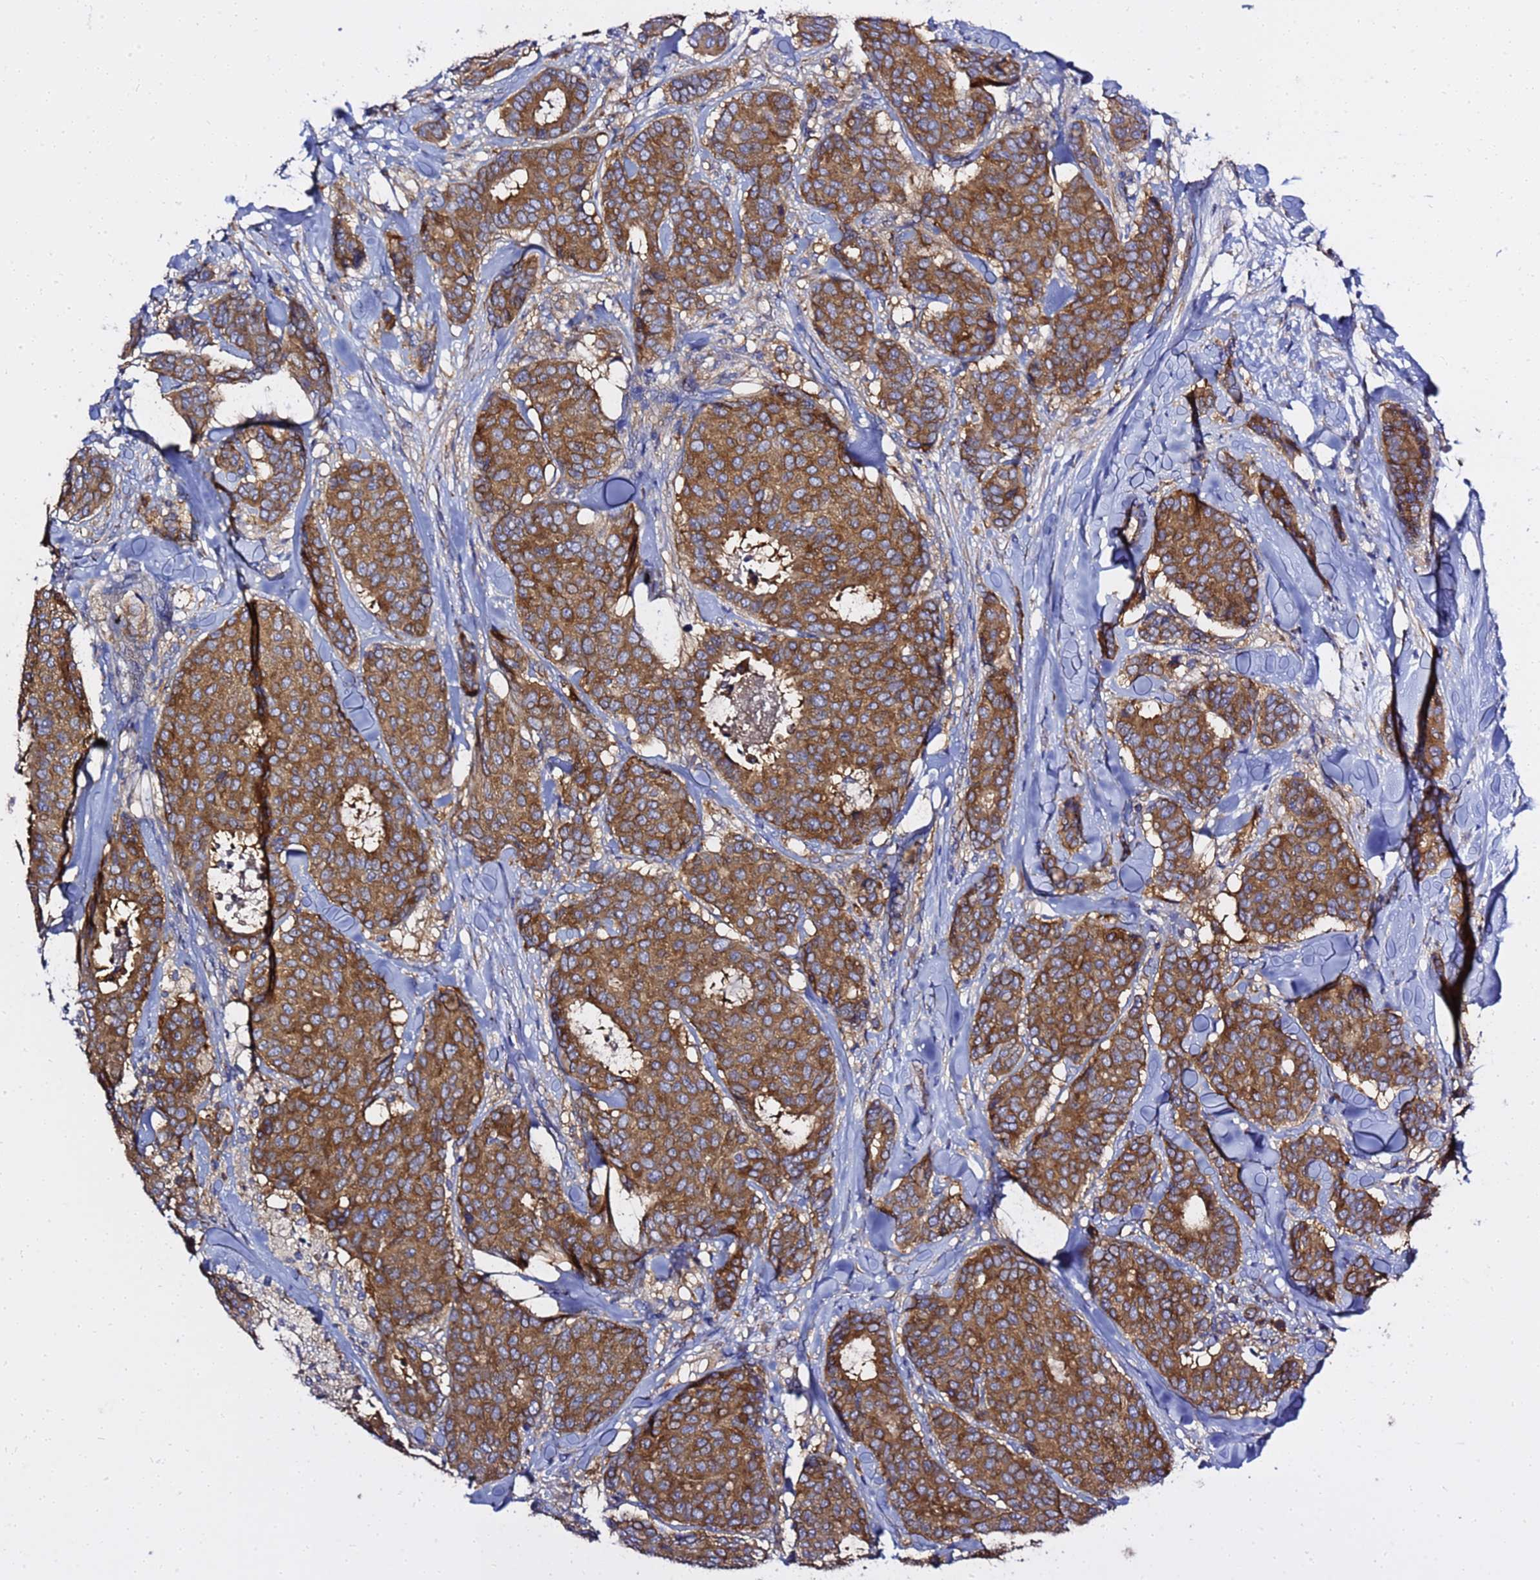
{"staining": {"intensity": "moderate", "quantity": ">75%", "location": "cytoplasmic/membranous"}, "tissue": "breast cancer", "cell_type": "Tumor cells", "image_type": "cancer", "snomed": [{"axis": "morphology", "description": "Duct carcinoma"}, {"axis": "topography", "description": "Breast"}], "caption": "The histopathology image displays a brown stain indicating the presence of a protein in the cytoplasmic/membranous of tumor cells in invasive ductal carcinoma (breast).", "gene": "ANAPC1", "patient": {"sex": "female", "age": 75}}